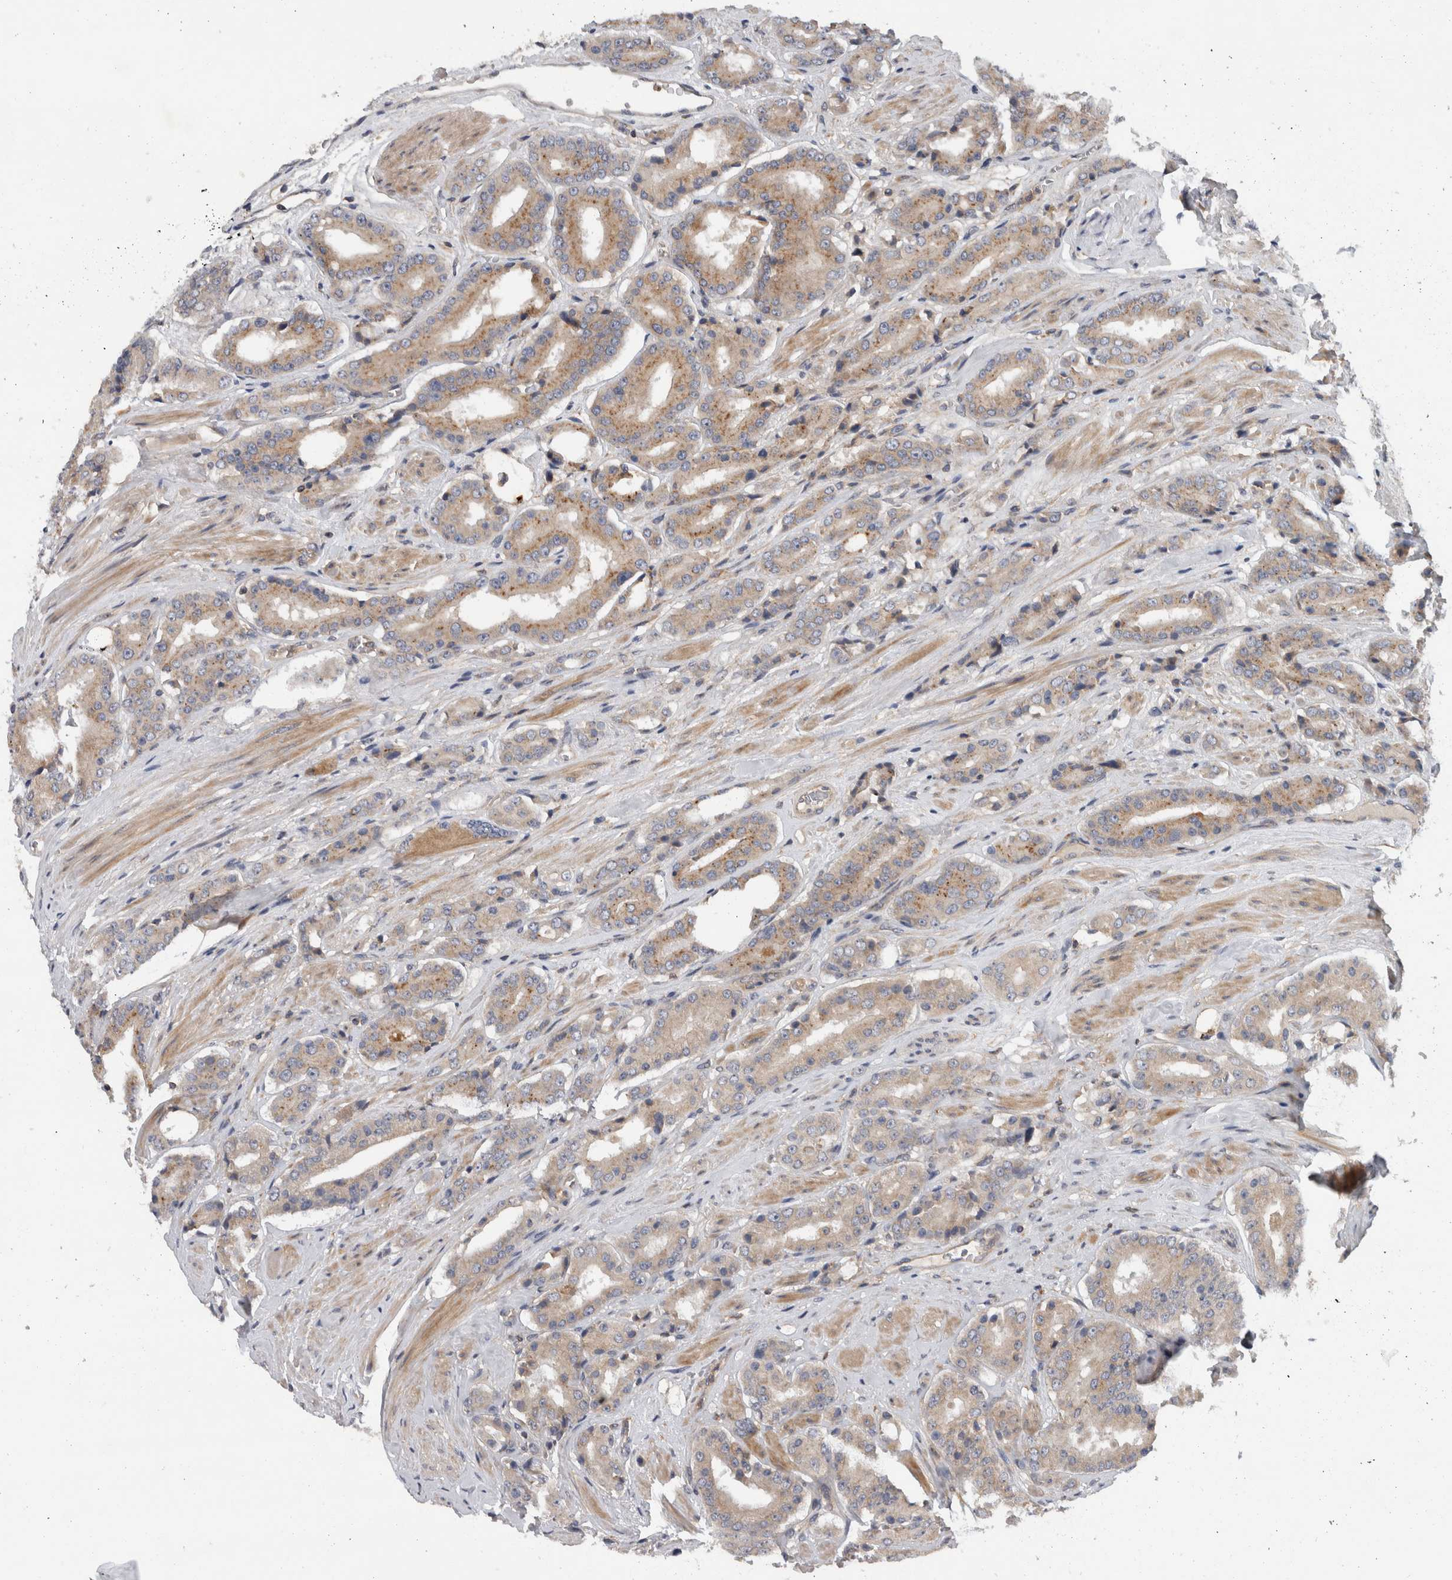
{"staining": {"intensity": "weak", "quantity": ">75%", "location": "cytoplasmic/membranous"}, "tissue": "prostate cancer", "cell_type": "Tumor cells", "image_type": "cancer", "snomed": [{"axis": "morphology", "description": "Adenocarcinoma, High grade"}, {"axis": "topography", "description": "Prostate"}], "caption": "There is low levels of weak cytoplasmic/membranous staining in tumor cells of high-grade adenocarcinoma (prostate), as demonstrated by immunohistochemical staining (brown color).", "gene": "SCARA5", "patient": {"sex": "male", "age": 71}}